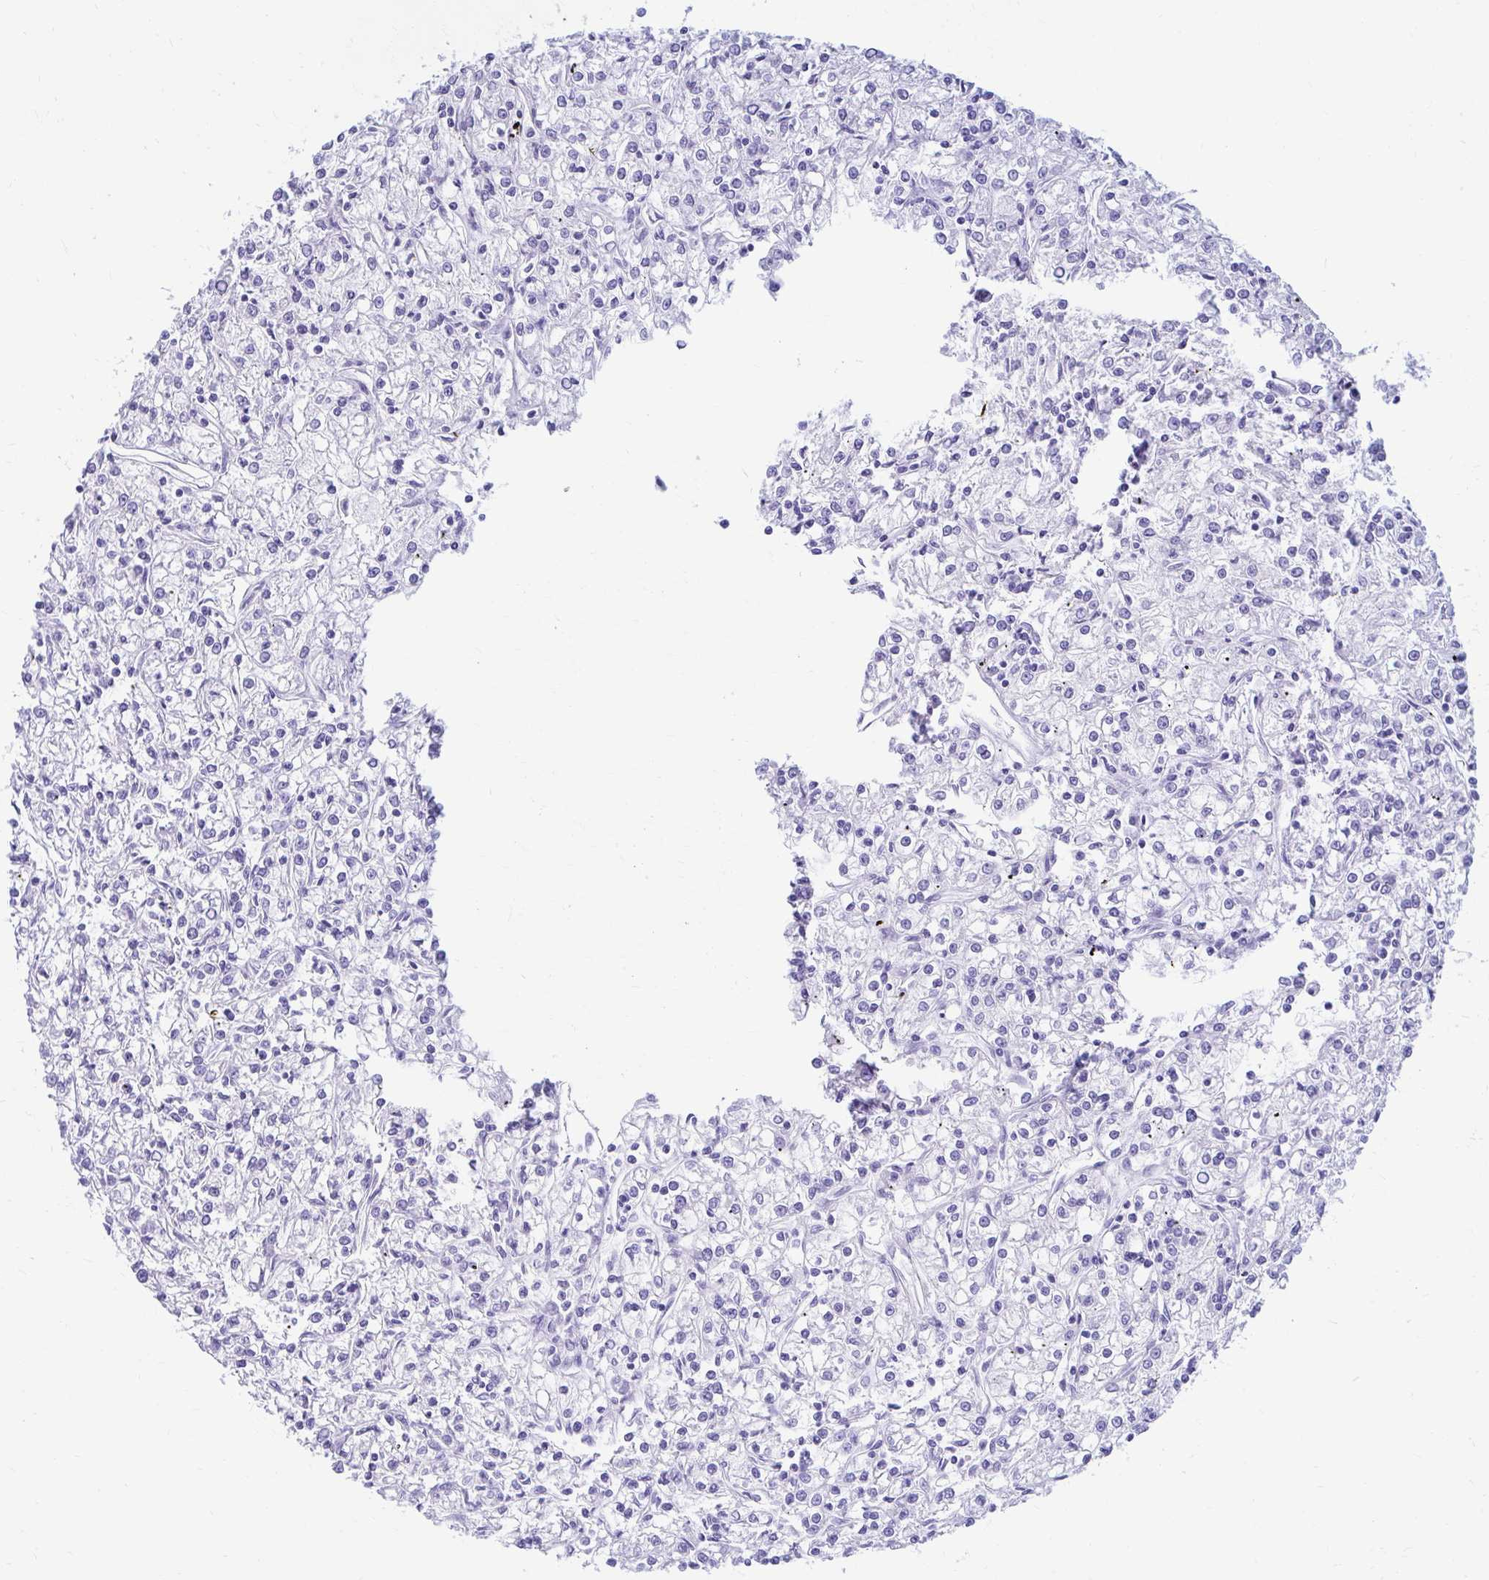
{"staining": {"intensity": "negative", "quantity": "none", "location": "none"}, "tissue": "renal cancer", "cell_type": "Tumor cells", "image_type": "cancer", "snomed": [{"axis": "morphology", "description": "Adenocarcinoma, NOS"}, {"axis": "topography", "description": "Kidney"}], "caption": "Immunohistochemistry (IHC) micrograph of neoplastic tissue: human adenocarcinoma (renal) stained with DAB (3,3'-diaminobenzidine) exhibits no significant protein staining in tumor cells.", "gene": "NSG2", "patient": {"sex": "female", "age": 59}}